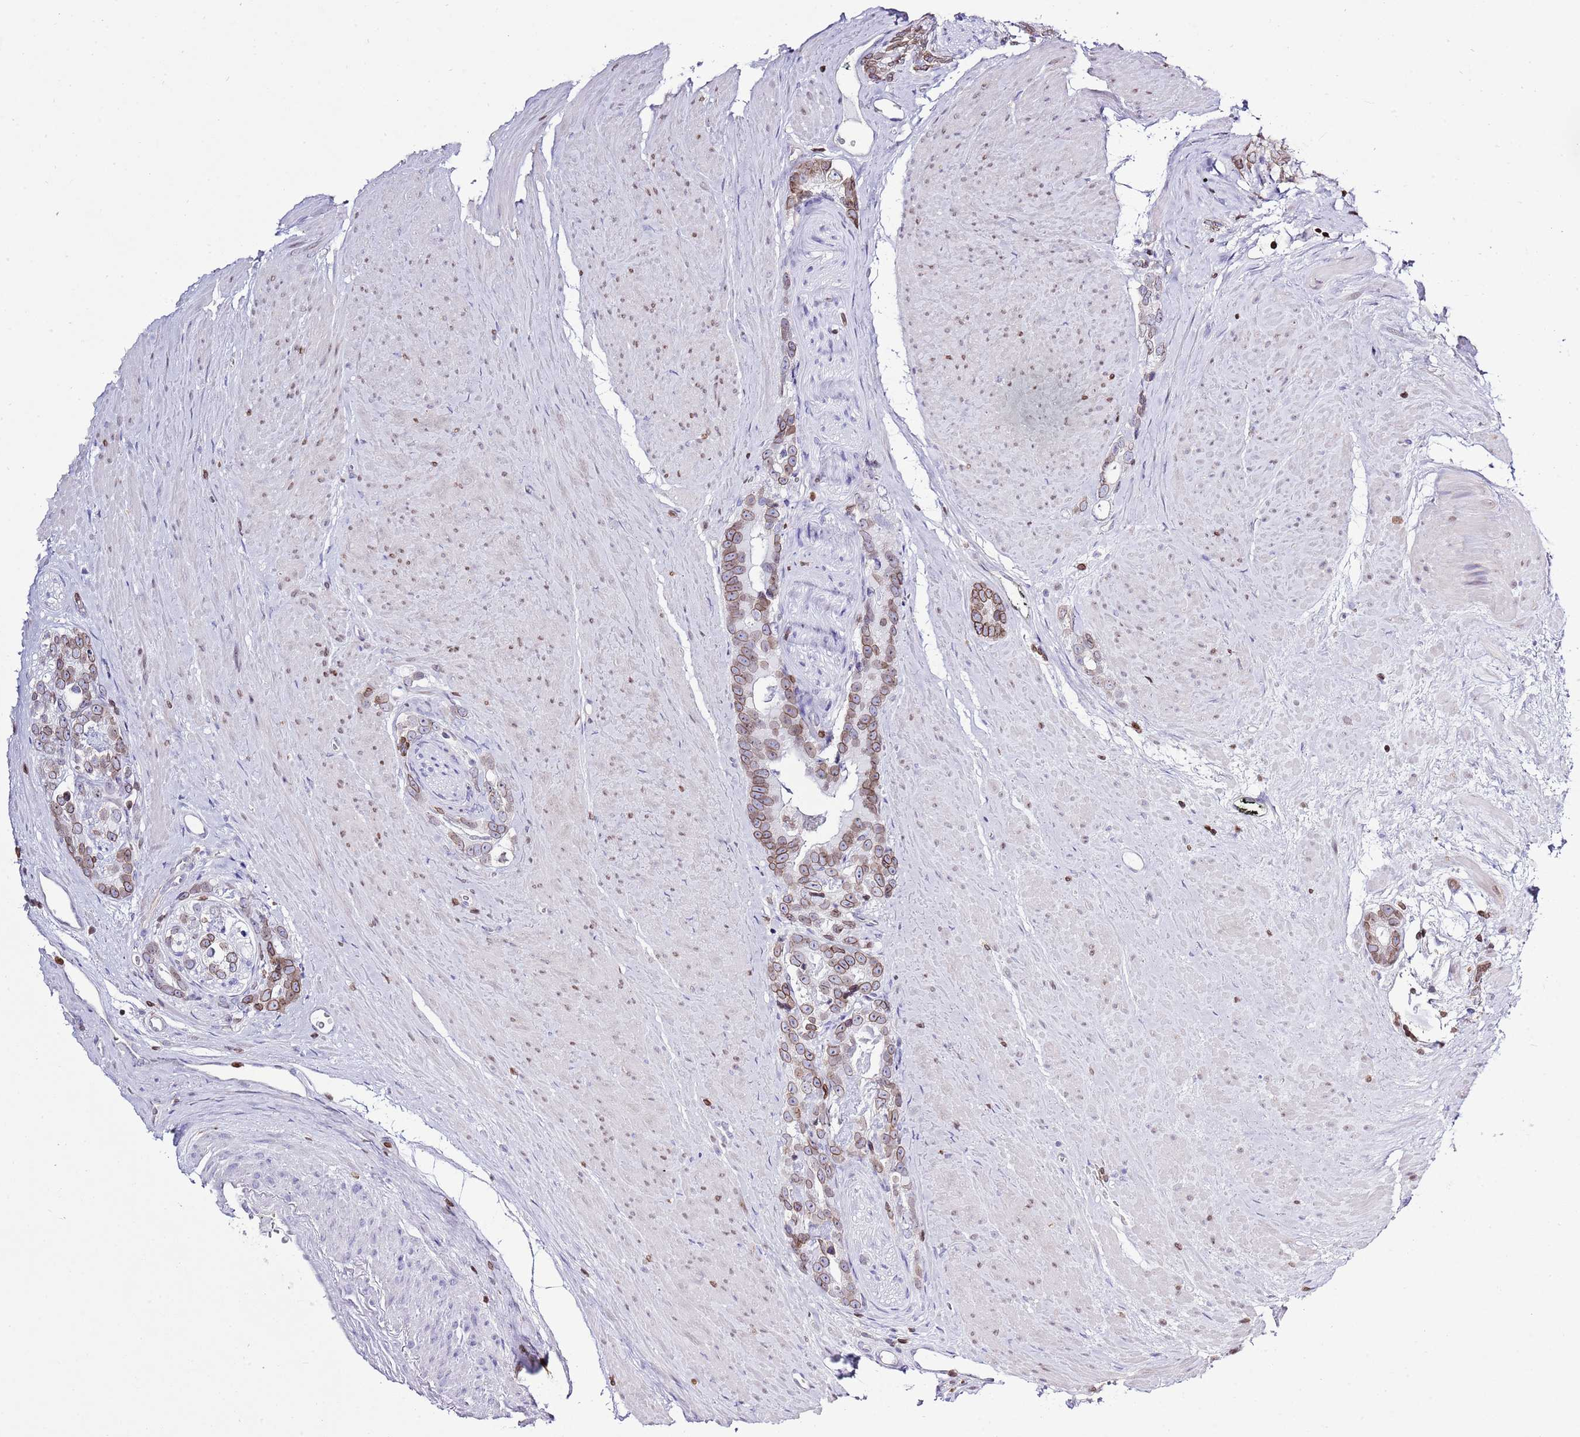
{"staining": {"intensity": "moderate", "quantity": ">75%", "location": "cytoplasmic/membranous,nuclear"}, "tissue": "prostate cancer", "cell_type": "Tumor cells", "image_type": "cancer", "snomed": [{"axis": "morphology", "description": "Adenocarcinoma, High grade"}, {"axis": "topography", "description": "Prostate"}], "caption": "Immunohistochemical staining of prostate cancer exhibits medium levels of moderate cytoplasmic/membranous and nuclear staining in approximately >75% of tumor cells.", "gene": "LBR", "patient": {"sex": "male", "age": 74}}